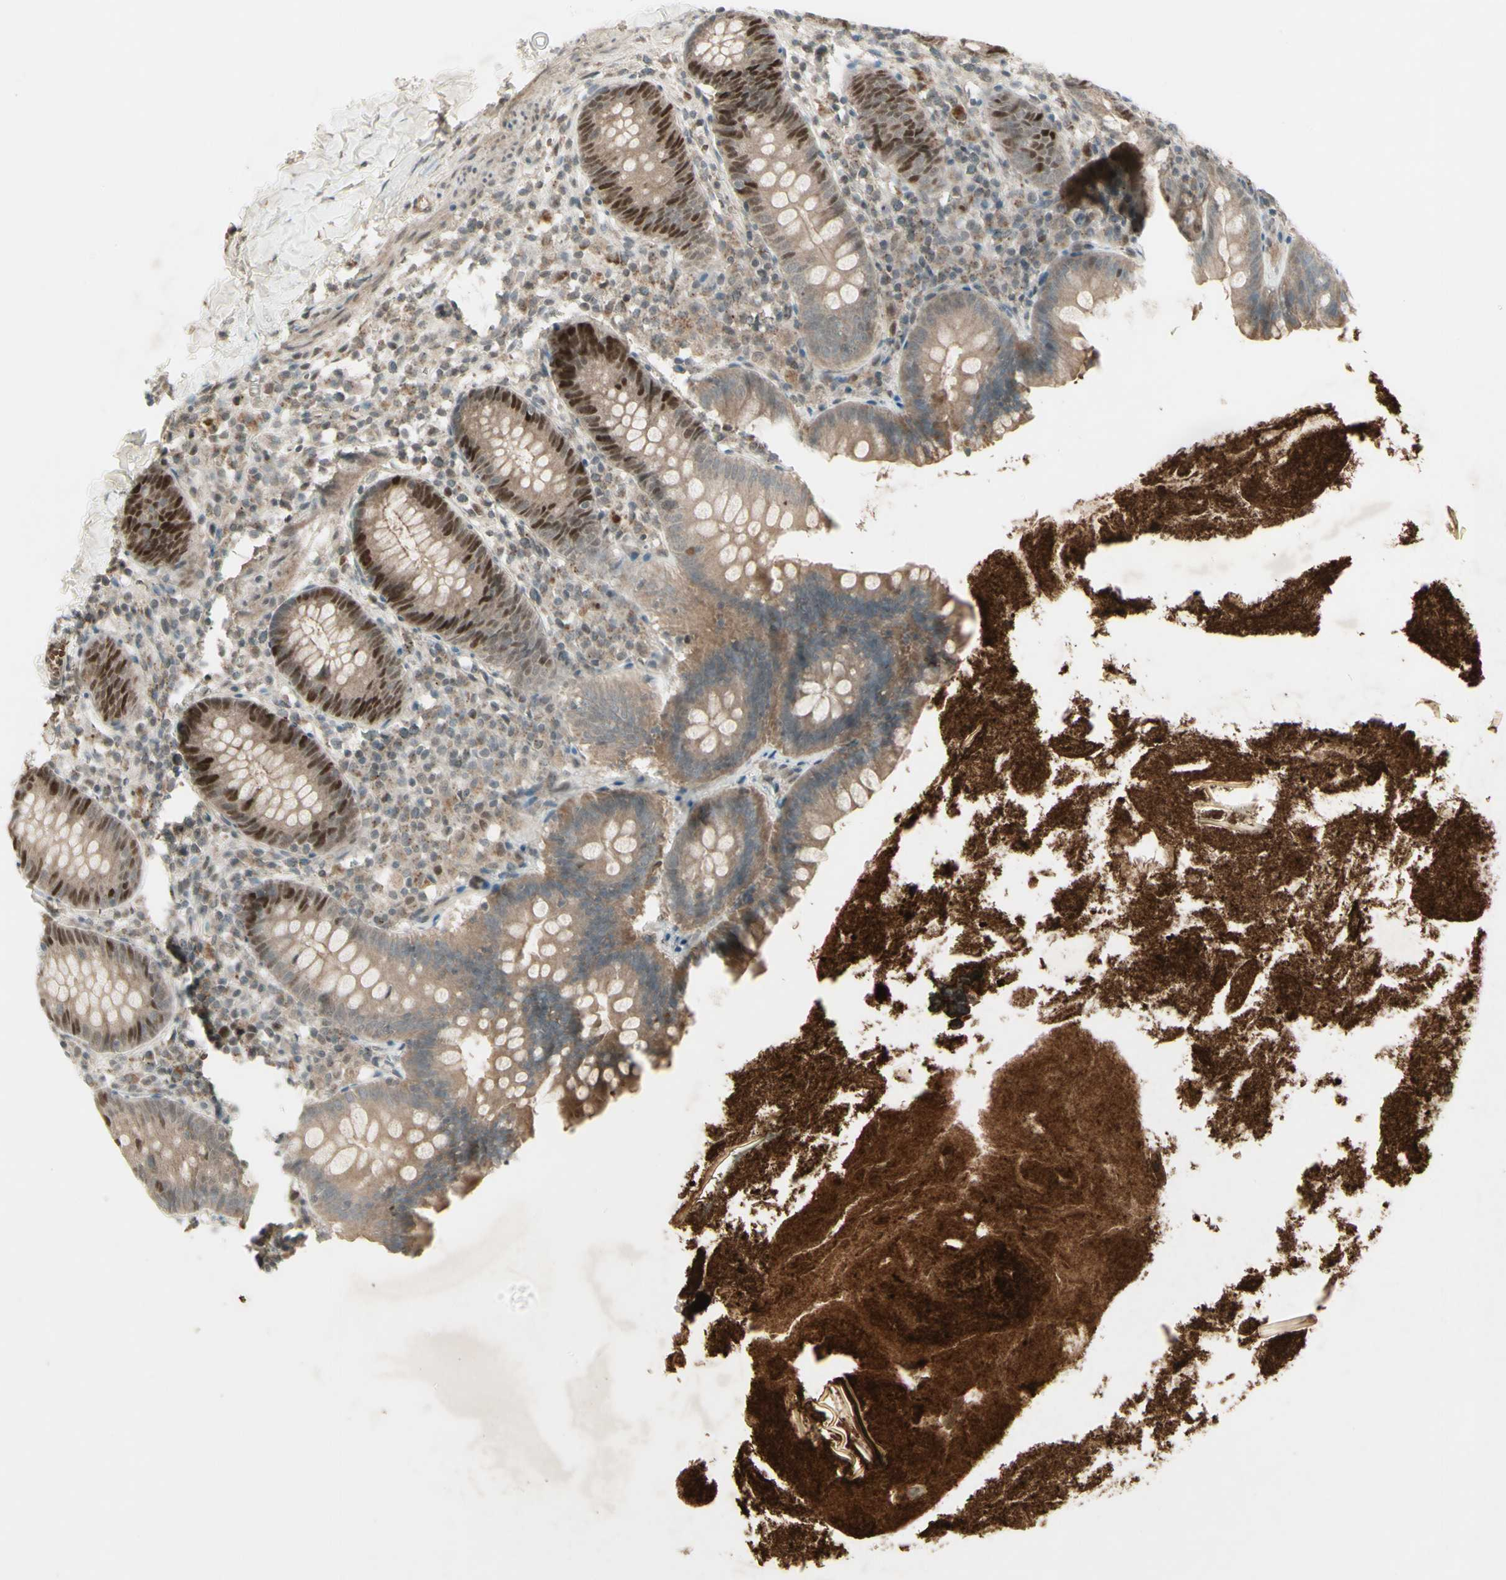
{"staining": {"intensity": "moderate", "quantity": "25%-75%", "location": "cytoplasmic/membranous,nuclear"}, "tissue": "appendix", "cell_type": "Glandular cells", "image_type": "normal", "snomed": [{"axis": "morphology", "description": "Normal tissue, NOS"}, {"axis": "topography", "description": "Appendix"}], "caption": "This image displays normal appendix stained with immunohistochemistry to label a protein in brown. The cytoplasmic/membranous,nuclear of glandular cells show moderate positivity for the protein. Nuclei are counter-stained blue.", "gene": "MSH6", "patient": {"sex": "male", "age": 52}}